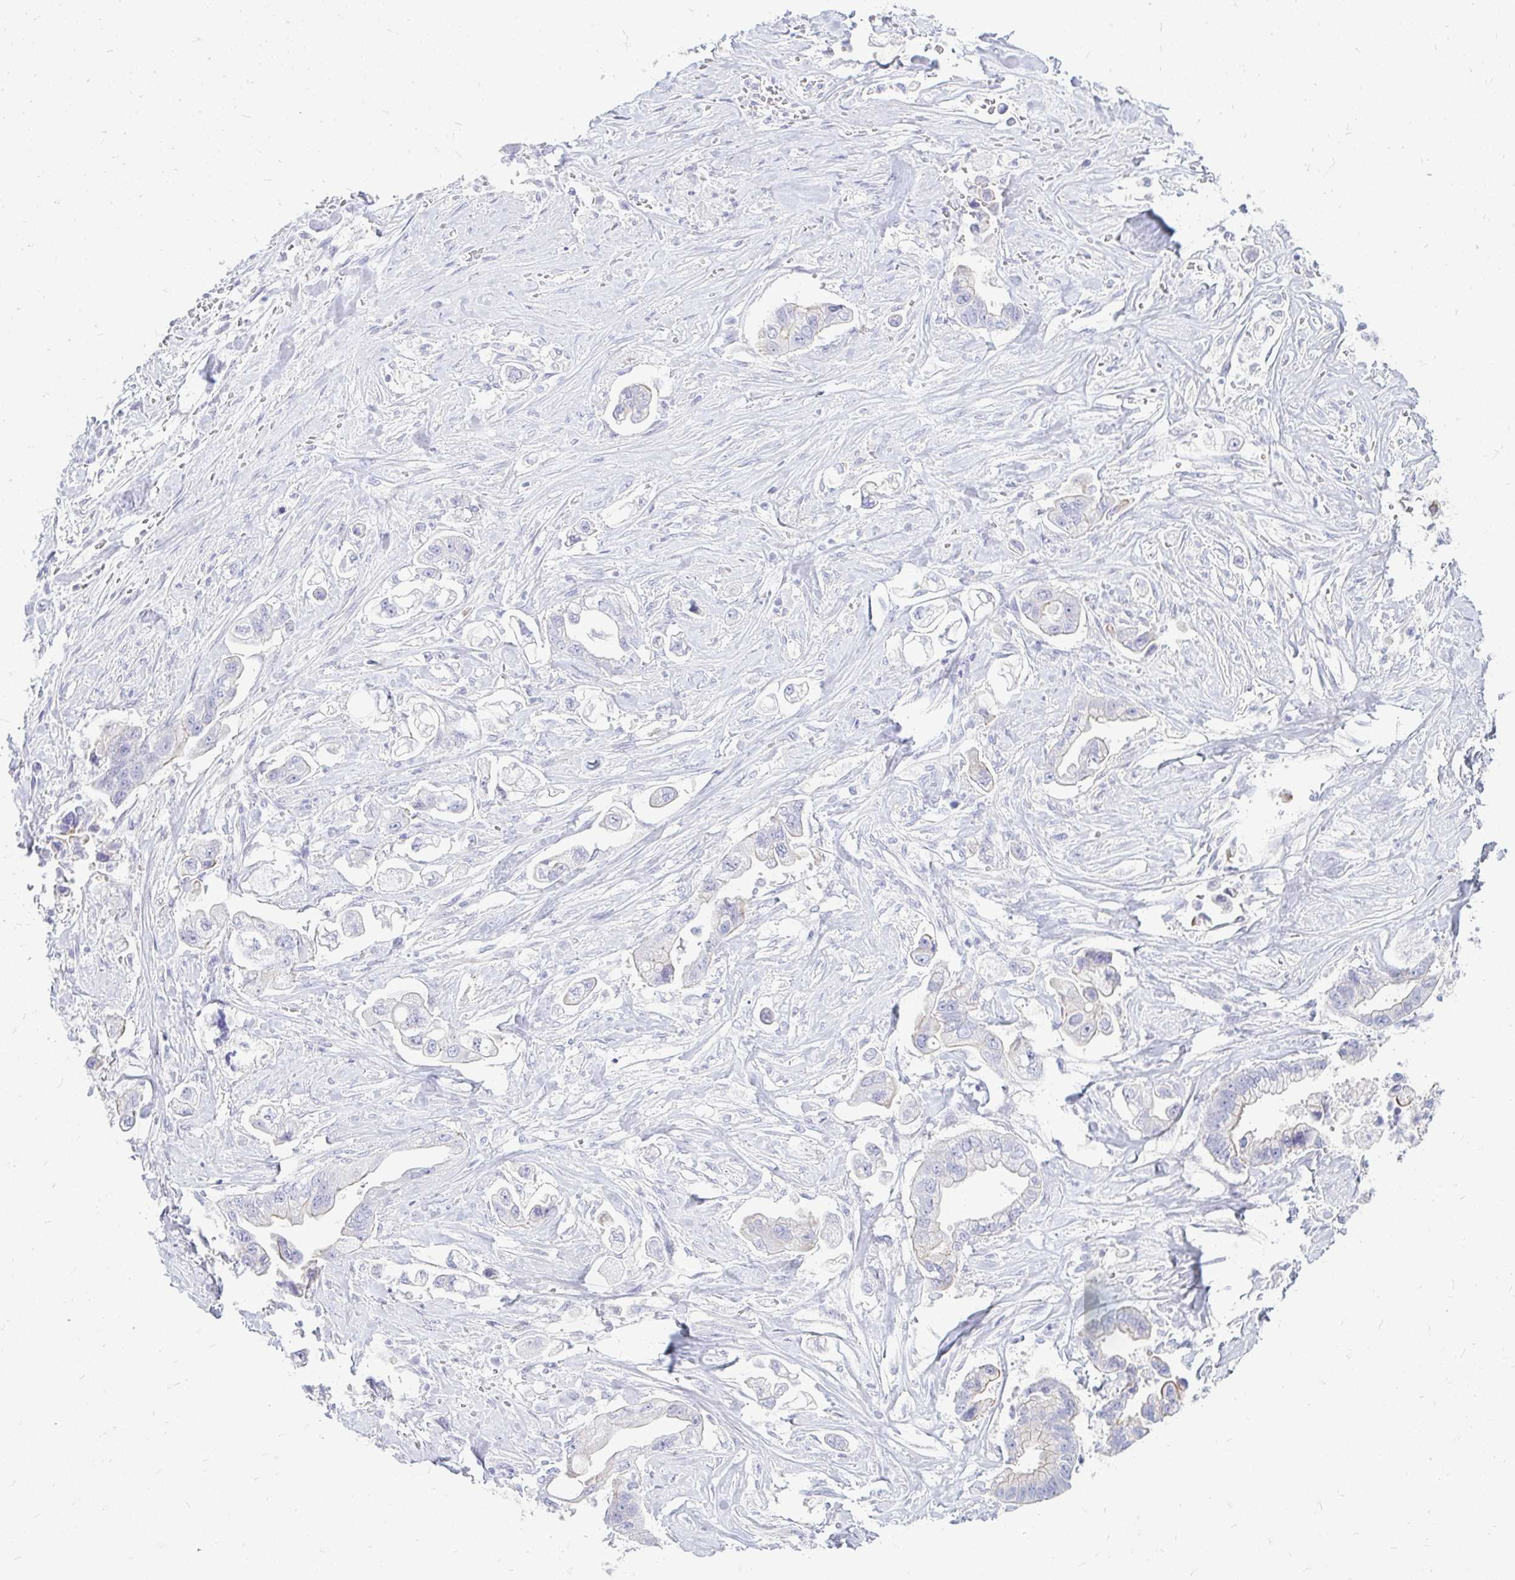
{"staining": {"intensity": "negative", "quantity": "none", "location": "none"}, "tissue": "stomach cancer", "cell_type": "Tumor cells", "image_type": "cancer", "snomed": [{"axis": "morphology", "description": "Adenocarcinoma, NOS"}, {"axis": "topography", "description": "Stomach"}], "caption": "Immunohistochemical staining of human stomach cancer reveals no significant expression in tumor cells.", "gene": "TSPEAR", "patient": {"sex": "male", "age": 62}}